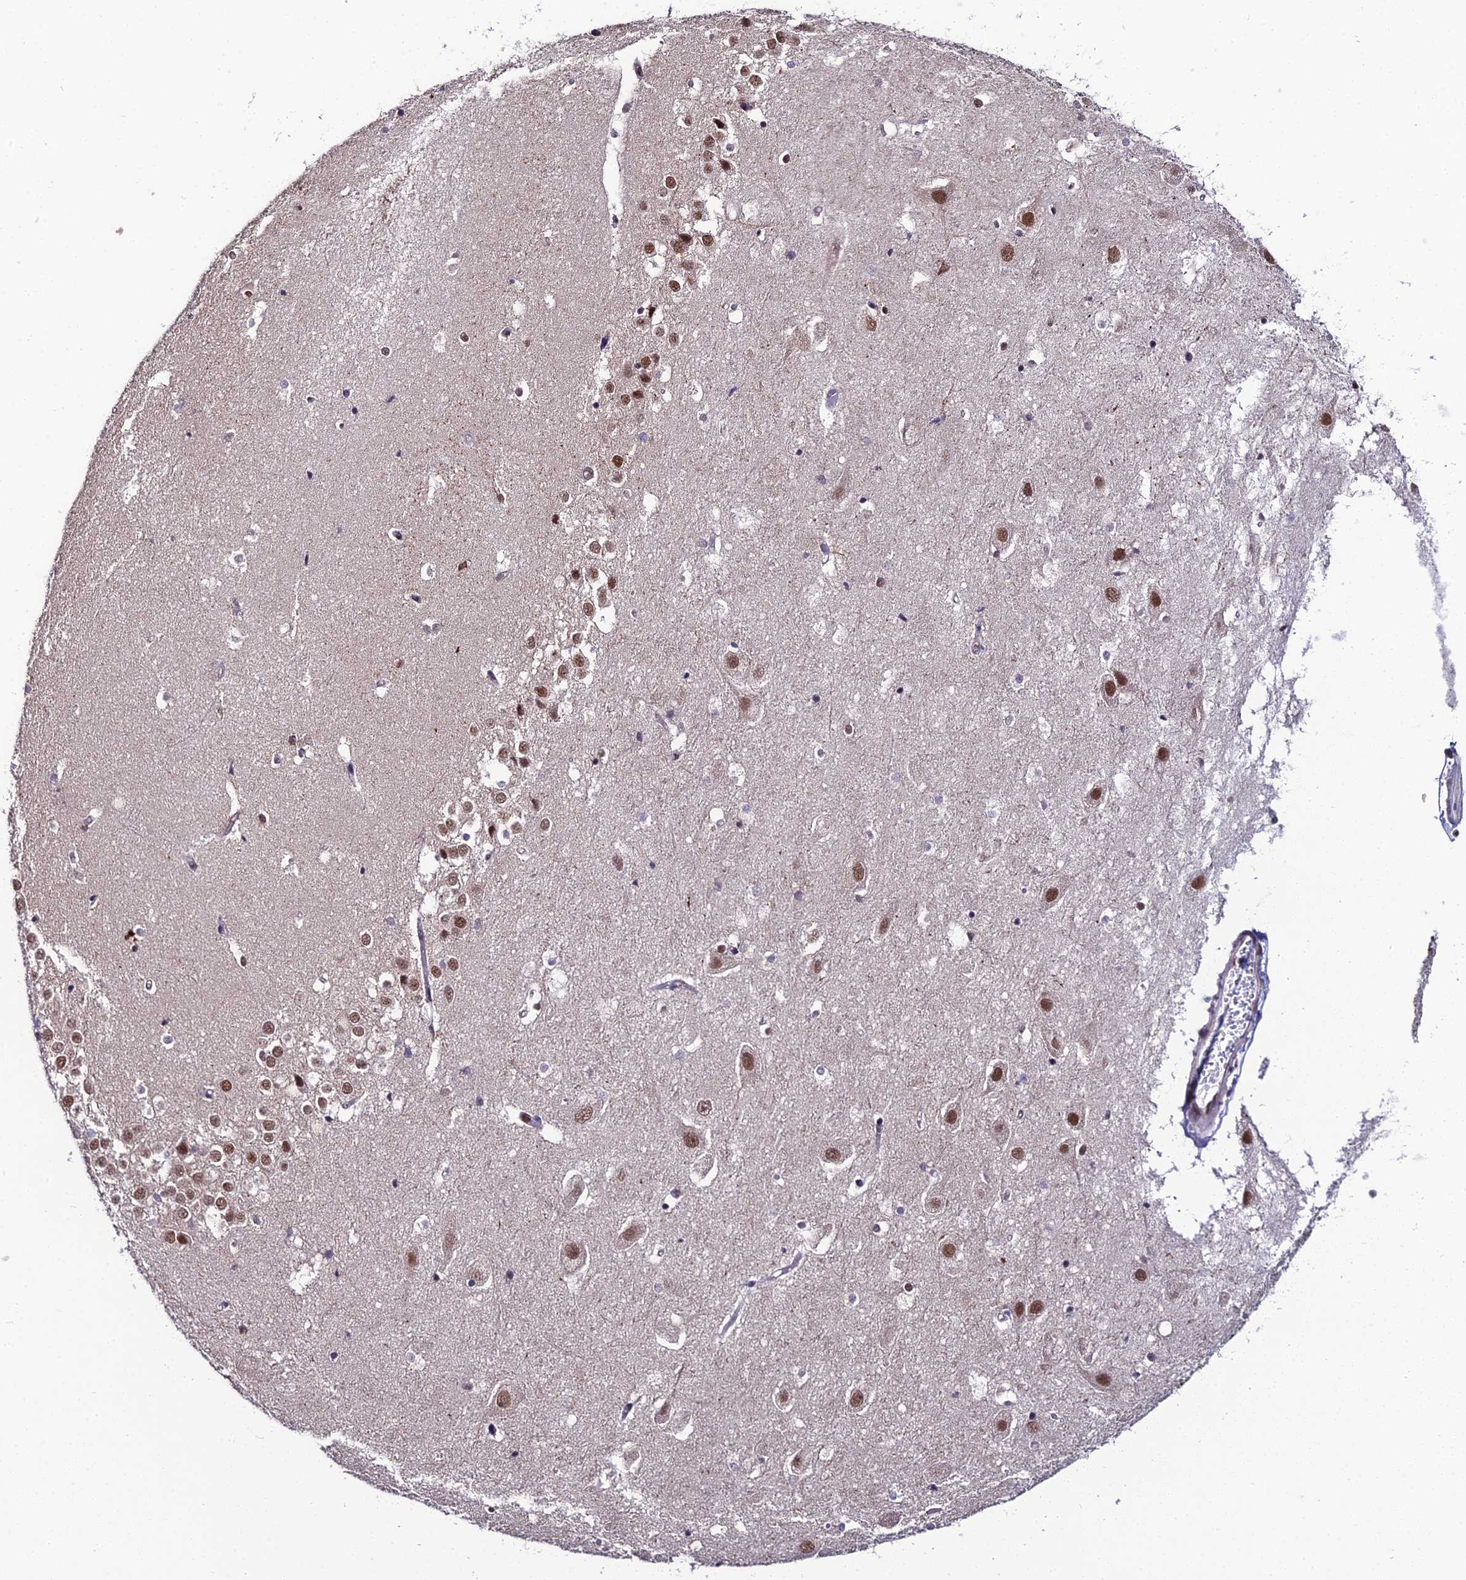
{"staining": {"intensity": "negative", "quantity": "none", "location": "none"}, "tissue": "hippocampus", "cell_type": "Glial cells", "image_type": "normal", "snomed": [{"axis": "morphology", "description": "Normal tissue, NOS"}, {"axis": "topography", "description": "Hippocampus"}], "caption": "A high-resolution histopathology image shows immunohistochemistry staining of unremarkable hippocampus, which displays no significant staining in glial cells.", "gene": "PPP4C", "patient": {"sex": "female", "age": 52}}